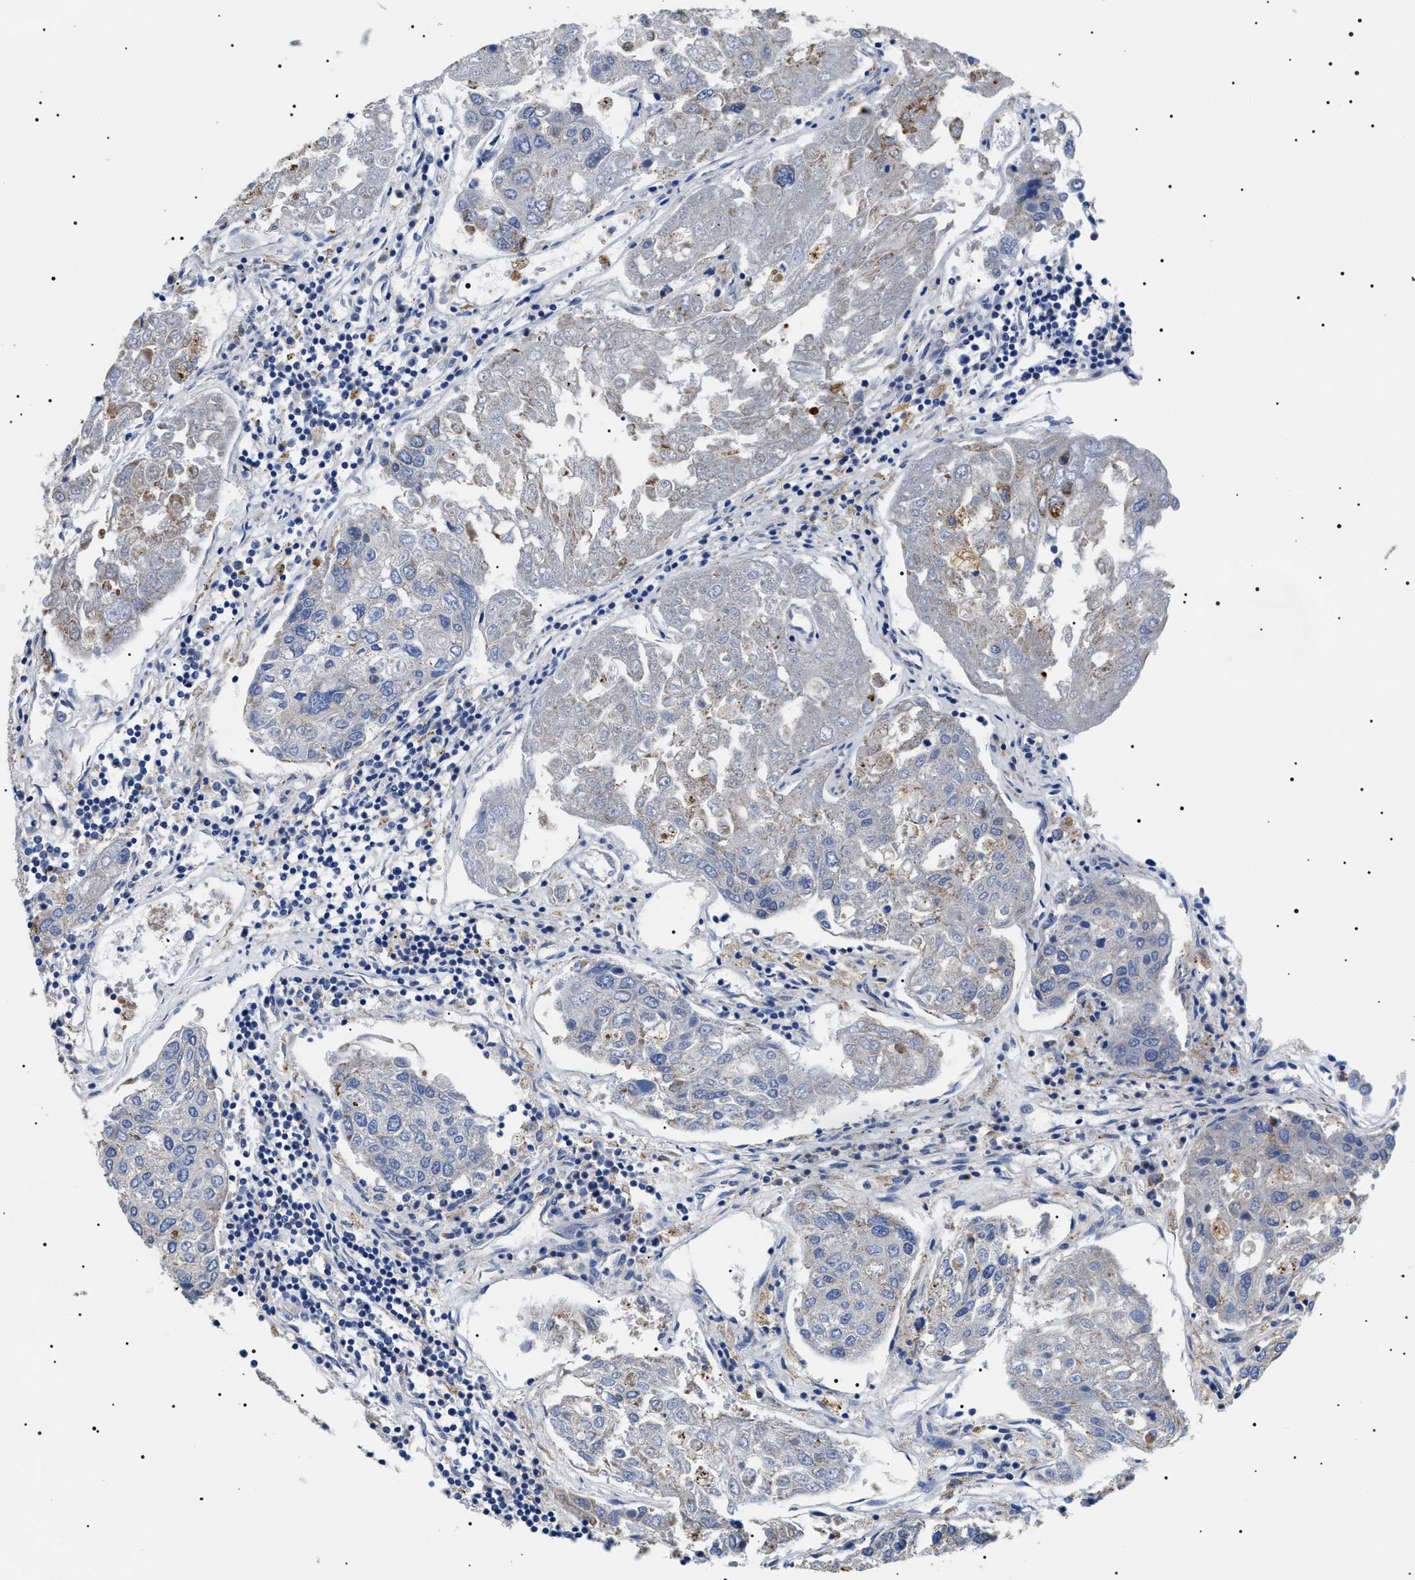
{"staining": {"intensity": "negative", "quantity": "none", "location": "none"}, "tissue": "urothelial cancer", "cell_type": "Tumor cells", "image_type": "cancer", "snomed": [{"axis": "morphology", "description": "Urothelial carcinoma, High grade"}, {"axis": "topography", "description": "Lymph node"}, {"axis": "topography", "description": "Urinary bladder"}], "caption": "Micrograph shows no protein positivity in tumor cells of urothelial cancer tissue.", "gene": "TMEM222", "patient": {"sex": "male", "age": 51}}